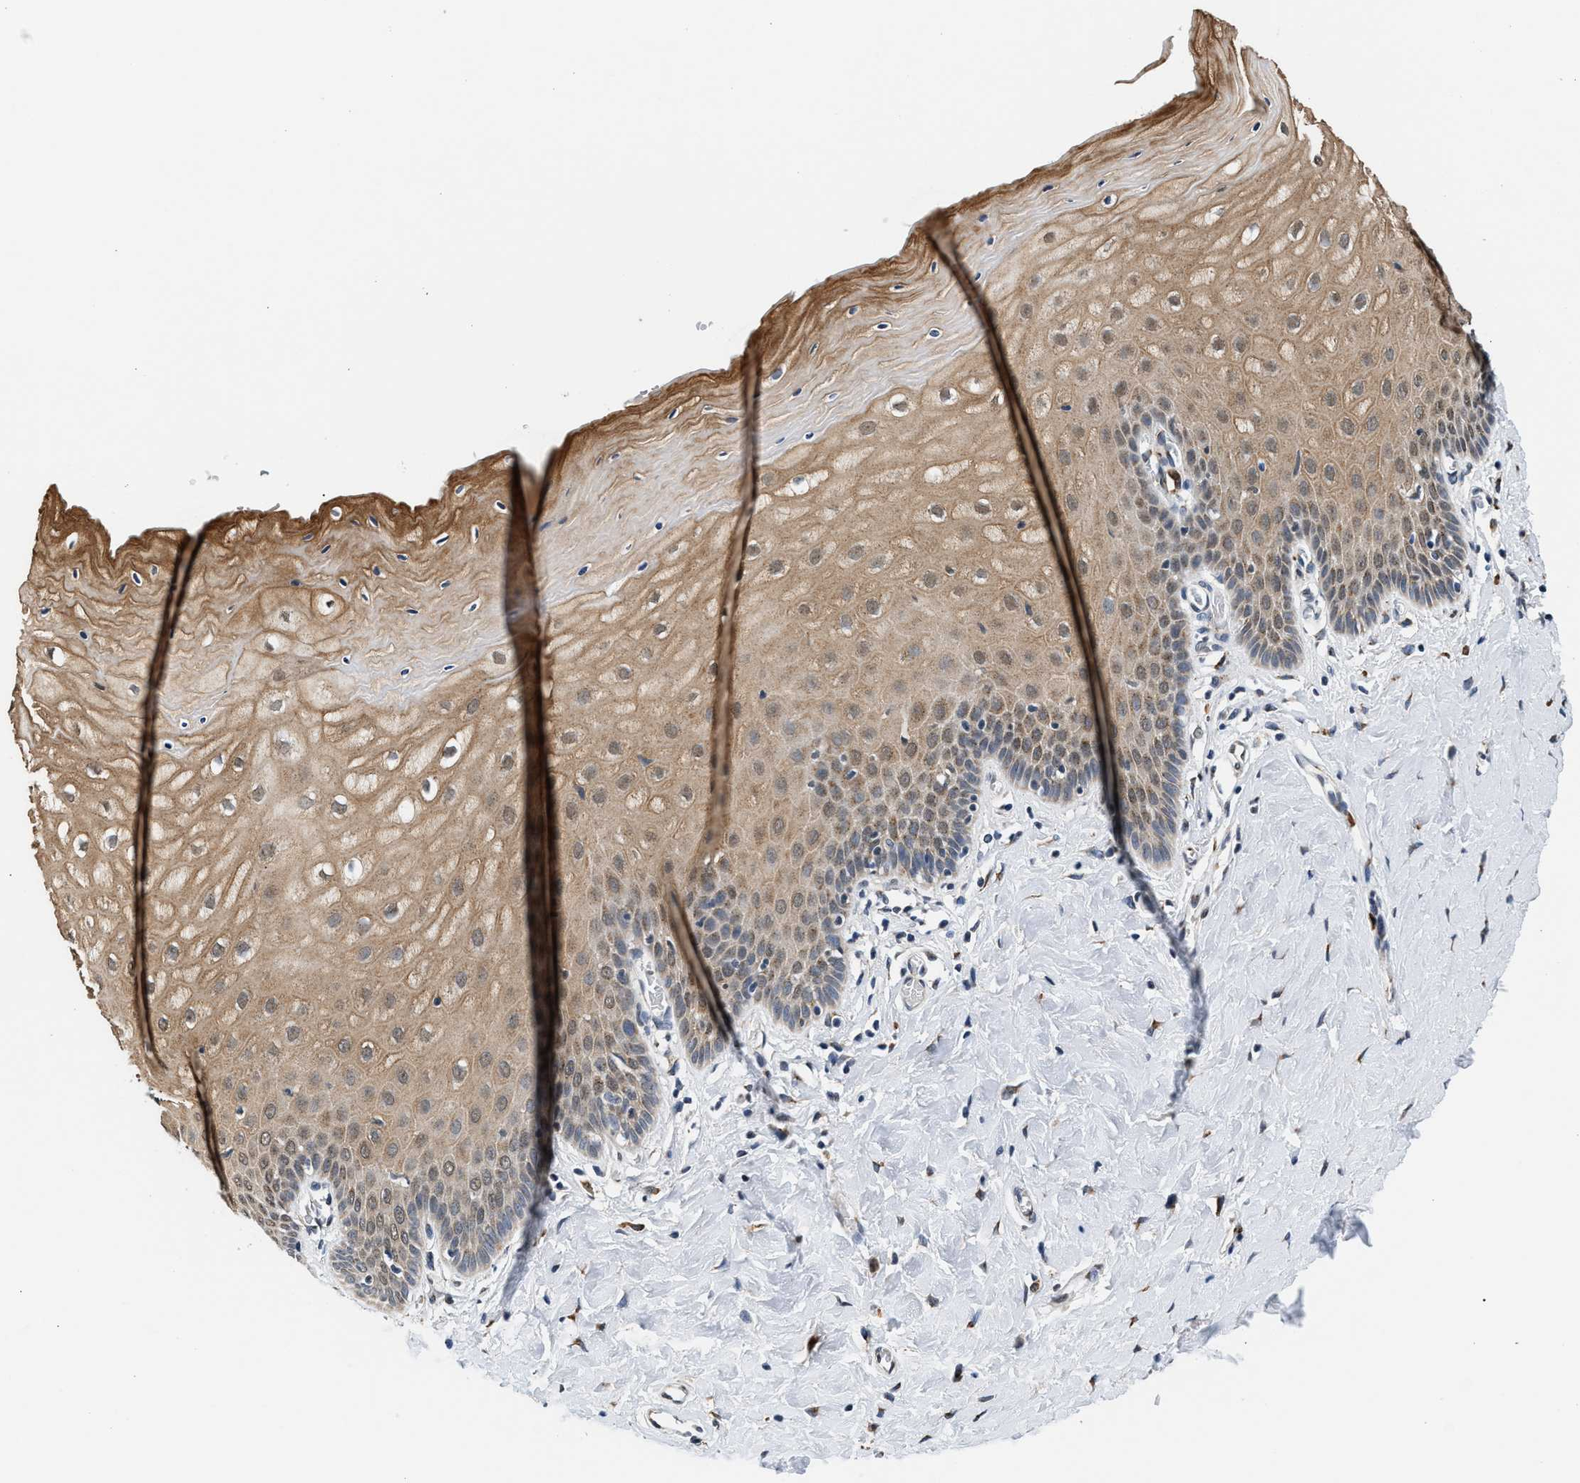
{"staining": {"intensity": "moderate", "quantity": ">75%", "location": "cytoplasmic/membranous"}, "tissue": "cervix", "cell_type": "Glandular cells", "image_type": "normal", "snomed": [{"axis": "morphology", "description": "Normal tissue, NOS"}, {"axis": "topography", "description": "Cervix"}], "caption": "Immunohistochemical staining of normal cervix displays >75% levels of moderate cytoplasmic/membranous protein expression in approximately >75% of glandular cells. (brown staining indicates protein expression, while blue staining denotes nuclei).", "gene": "KCNMB2", "patient": {"sex": "female", "age": 55}}